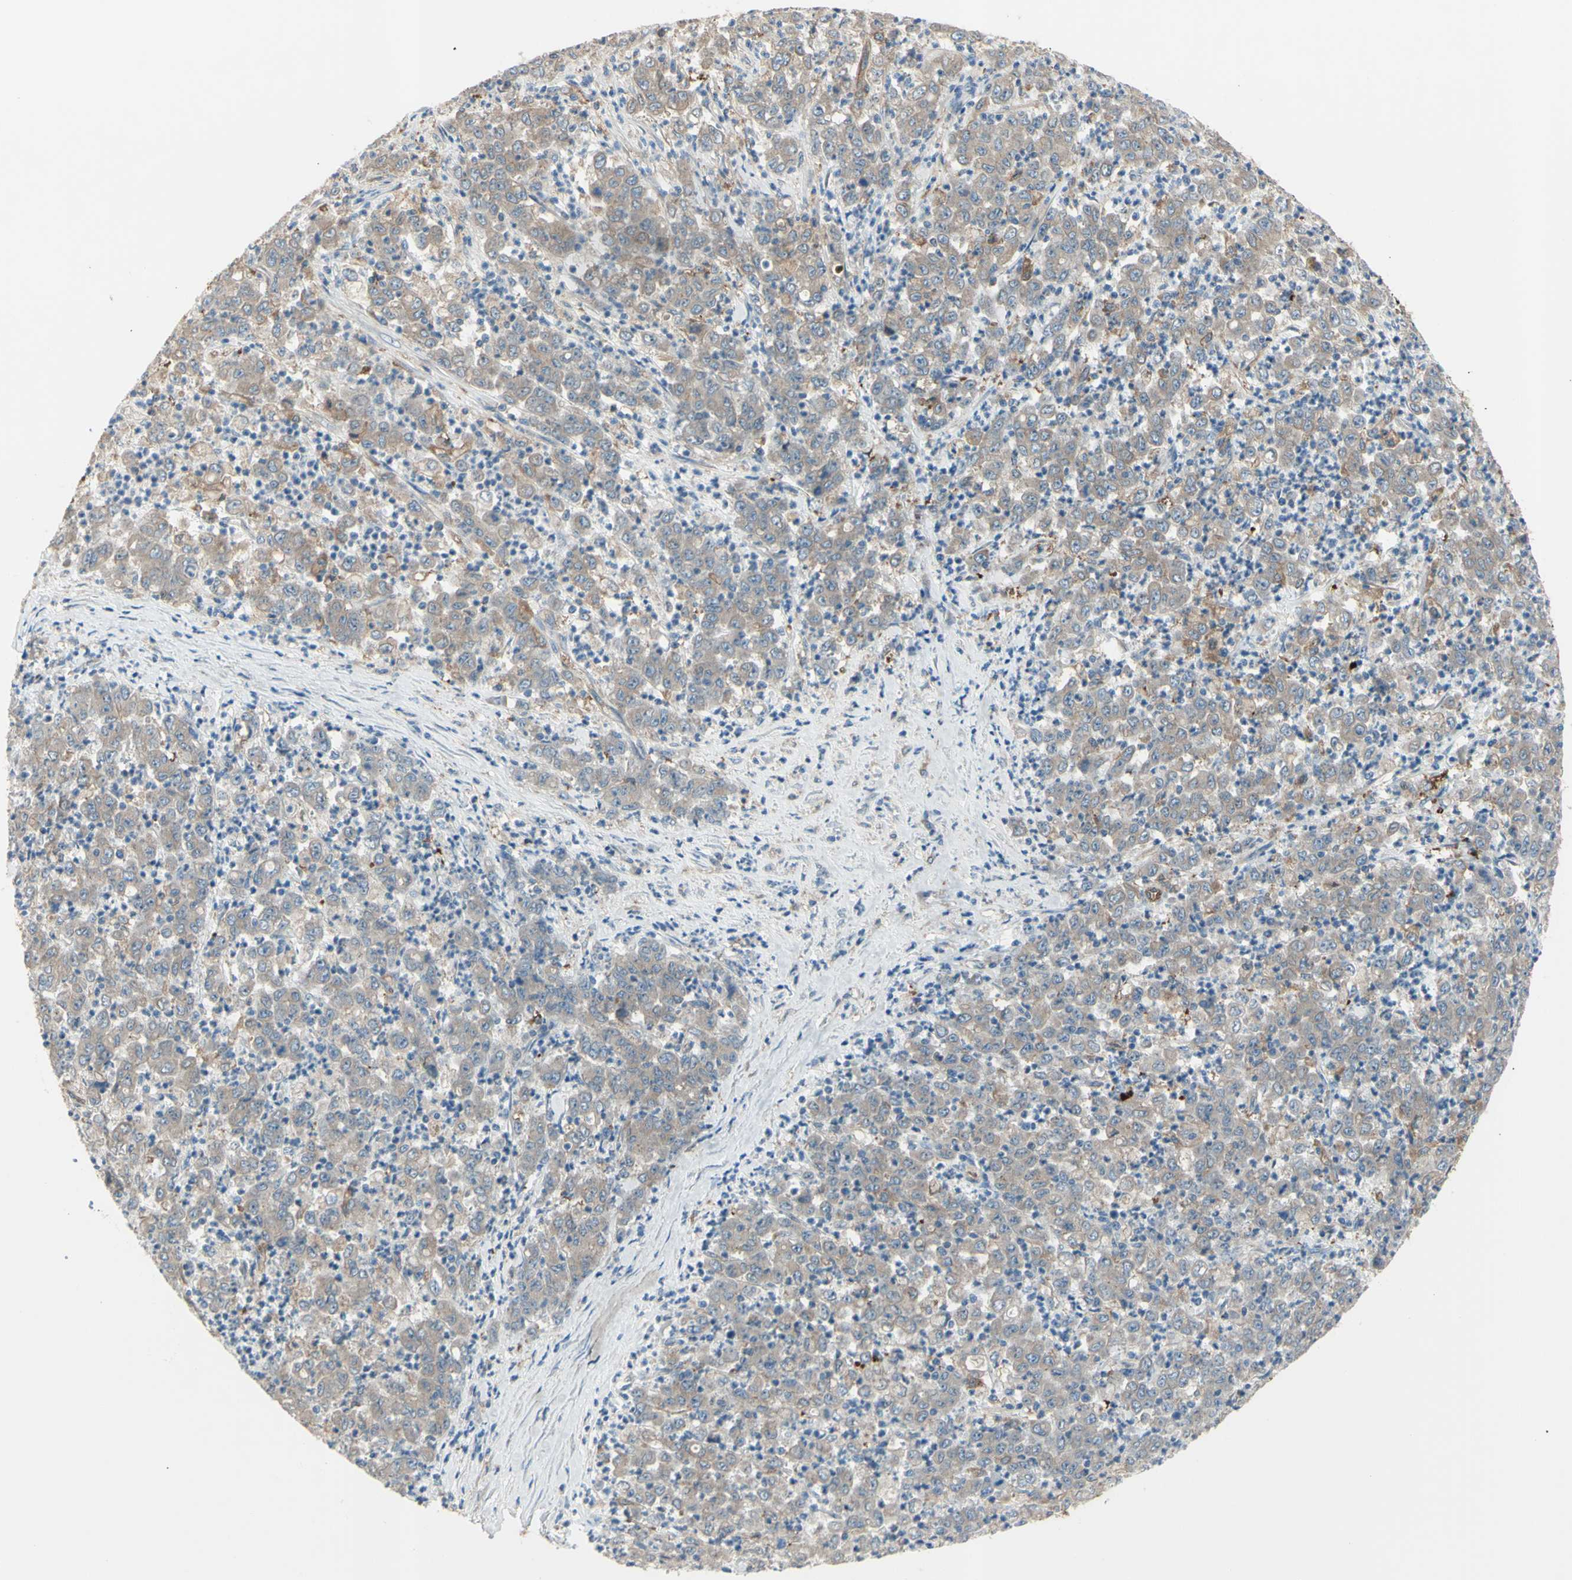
{"staining": {"intensity": "weak", "quantity": ">75%", "location": "cytoplasmic/membranous"}, "tissue": "stomach cancer", "cell_type": "Tumor cells", "image_type": "cancer", "snomed": [{"axis": "morphology", "description": "Adenocarcinoma, NOS"}, {"axis": "topography", "description": "Stomach, lower"}], "caption": "Weak cytoplasmic/membranous expression for a protein is identified in about >75% of tumor cells of adenocarcinoma (stomach) using immunohistochemistry (IHC).", "gene": "IGSF9B", "patient": {"sex": "female", "age": 71}}